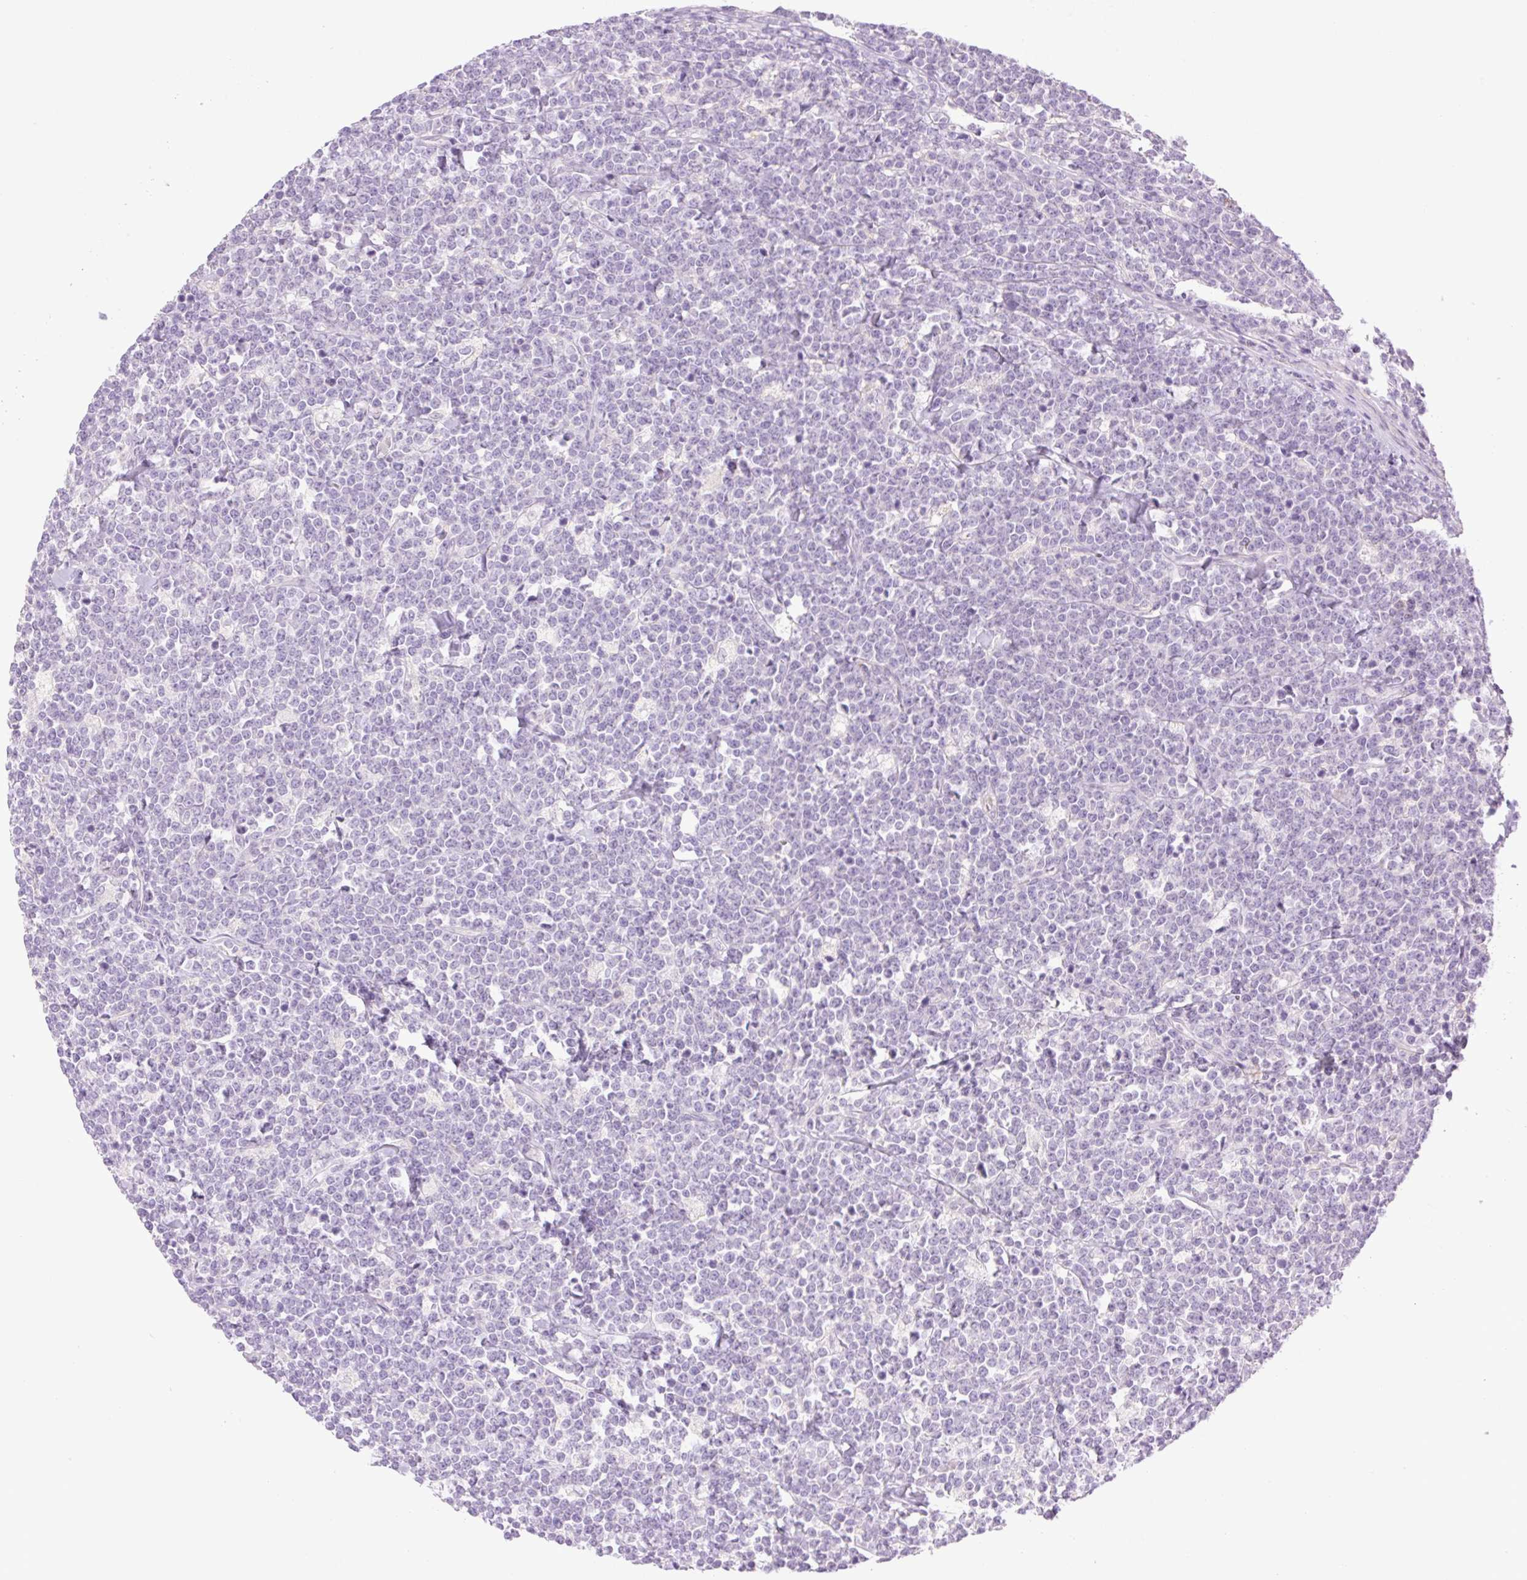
{"staining": {"intensity": "negative", "quantity": "none", "location": "none"}, "tissue": "lymphoma", "cell_type": "Tumor cells", "image_type": "cancer", "snomed": [{"axis": "morphology", "description": "Malignant lymphoma, non-Hodgkin's type, High grade"}, {"axis": "topography", "description": "Small intestine"}], "caption": "Tumor cells are negative for protein expression in human malignant lymphoma, non-Hodgkin's type (high-grade).", "gene": "TBX15", "patient": {"sex": "male", "age": 8}}